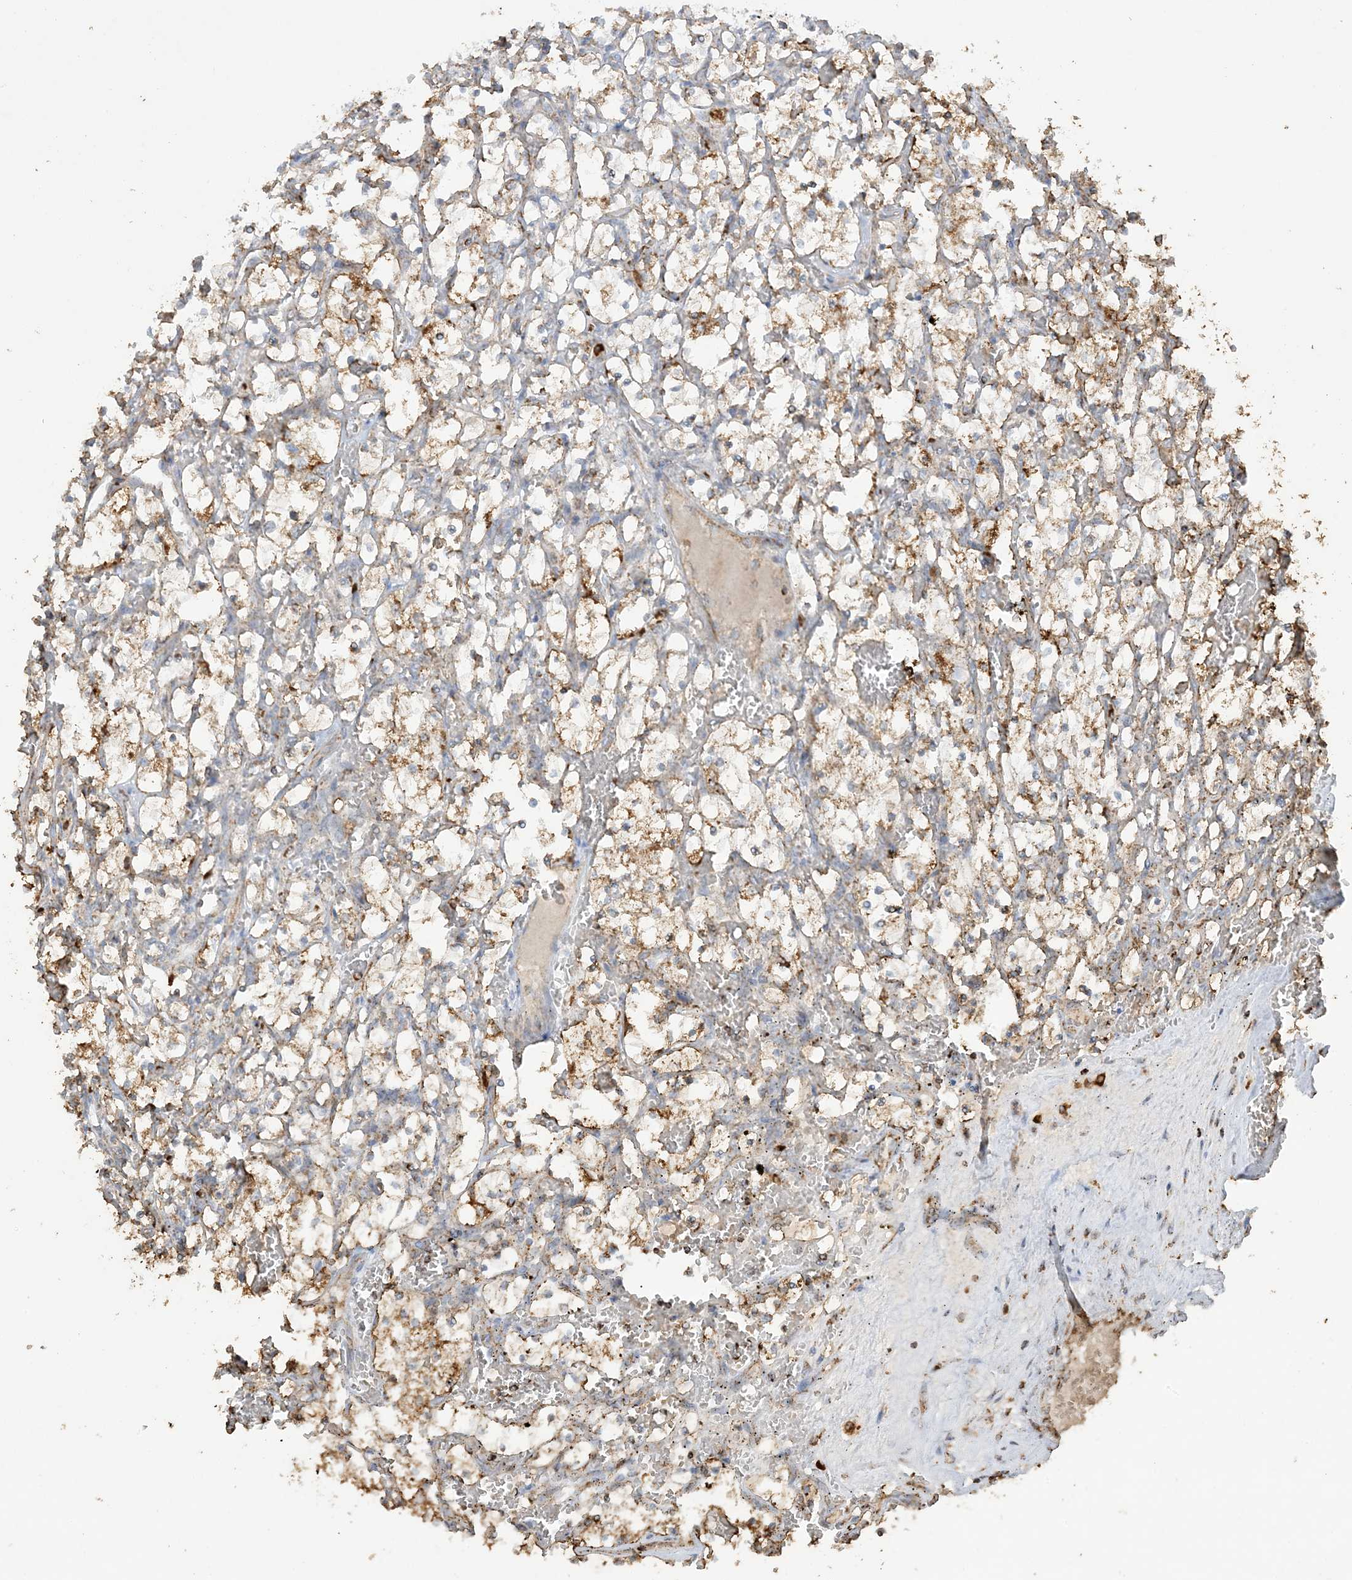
{"staining": {"intensity": "moderate", "quantity": ">75%", "location": "cytoplasmic/membranous"}, "tissue": "renal cancer", "cell_type": "Tumor cells", "image_type": "cancer", "snomed": [{"axis": "morphology", "description": "Adenocarcinoma, NOS"}, {"axis": "topography", "description": "Kidney"}], "caption": "Protein staining of renal adenocarcinoma tissue shows moderate cytoplasmic/membranous positivity in about >75% of tumor cells.", "gene": "AGA", "patient": {"sex": "female", "age": 69}}